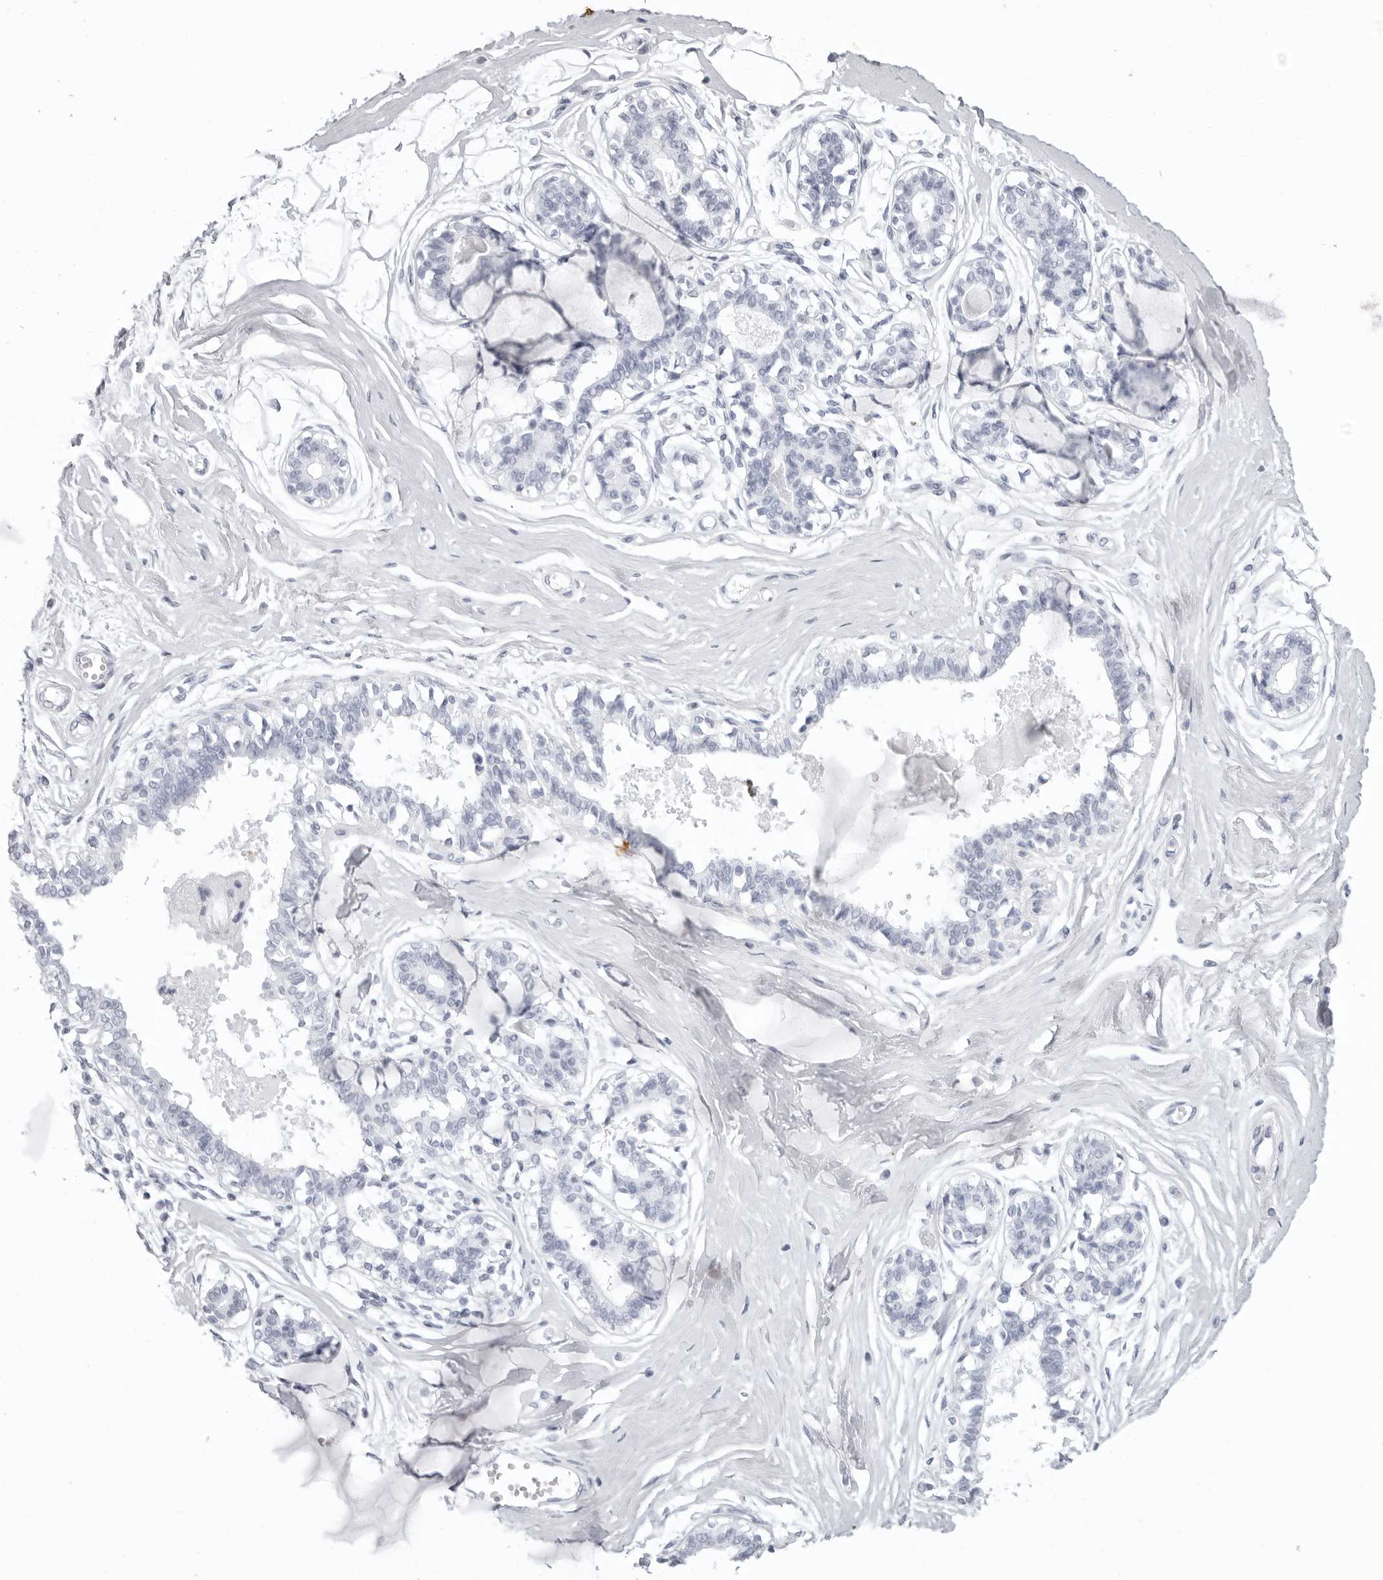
{"staining": {"intensity": "negative", "quantity": "none", "location": "none"}, "tissue": "breast", "cell_type": "Adipocytes", "image_type": "normal", "snomed": [{"axis": "morphology", "description": "Normal tissue, NOS"}, {"axis": "topography", "description": "Breast"}], "caption": "Immunohistochemical staining of normal human breast reveals no significant expression in adipocytes.", "gene": "KLK9", "patient": {"sex": "female", "age": 45}}